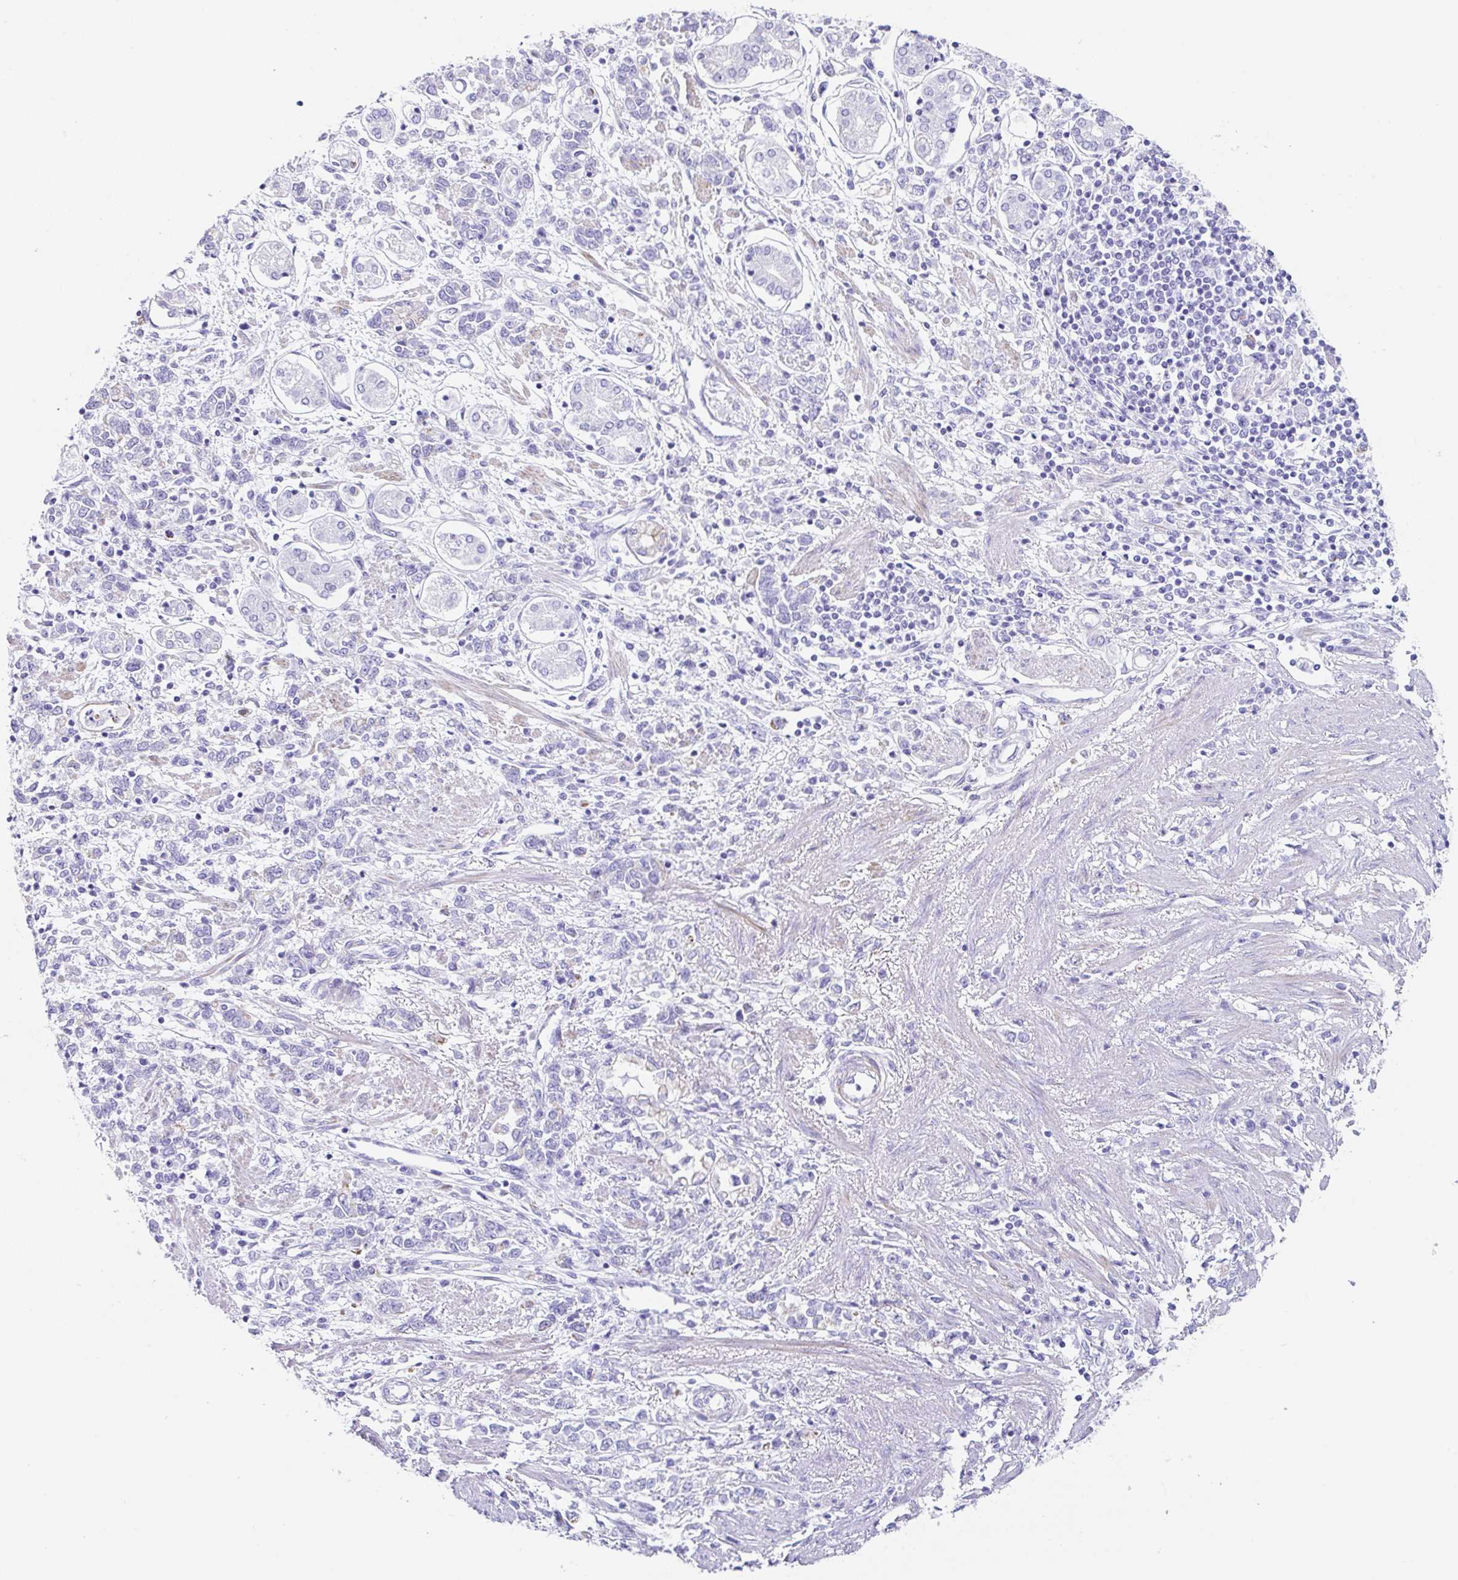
{"staining": {"intensity": "negative", "quantity": "none", "location": "none"}, "tissue": "stomach cancer", "cell_type": "Tumor cells", "image_type": "cancer", "snomed": [{"axis": "morphology", "description": "Adenocarcinoma, NOS"}, {"axis": "topography", "description": "Stomach"}], "caption": "High magnification brightfield microscopy of stomach adenocarcinoma stained with DAB (brown) and counterstained with hematoxylin (blue): tumor cells show no significant expression.", "gene": "CLDND2", "patient": {"sex": "female", "age": 76}}